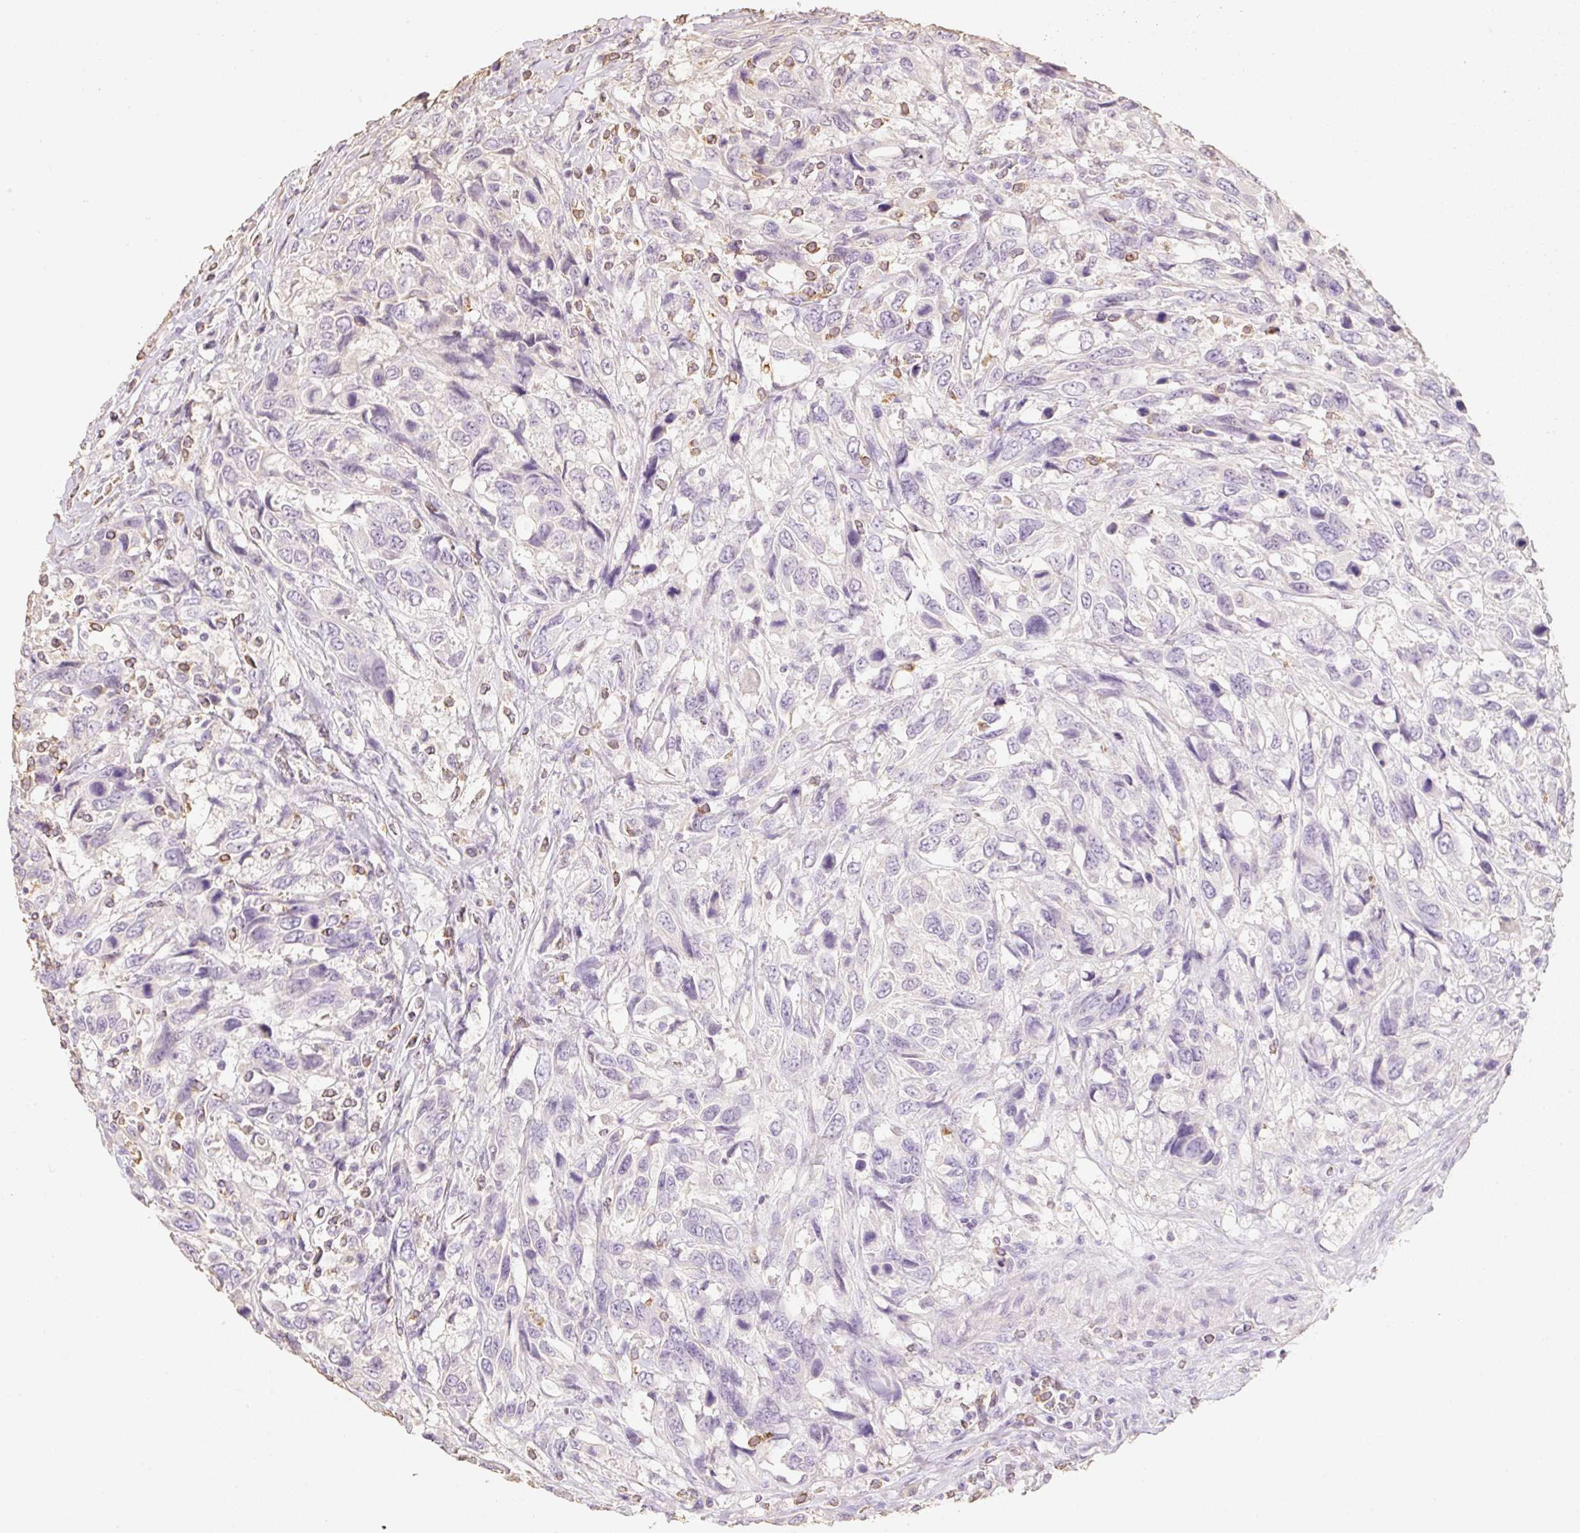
{"staining": {"intensity": "negative", "quantity": "none", "location": "none"}, "tissue": "urothelial cancer", "cell_type": "Tumor cells", "image_type": "cancer", "snomed": [{"axis": "morphology", "description": "Urothelial carcinoma, High grade"}, {"axis": "topography", "description": "Urinary bladder"}], "caption": "Tumor cells are negative for brown protein staining in urothelial carcinoma (high-grade). Nuclei are stained in blue.", "gene": "MBOAT7", "patient": {"sex": "female", "age": 70}}